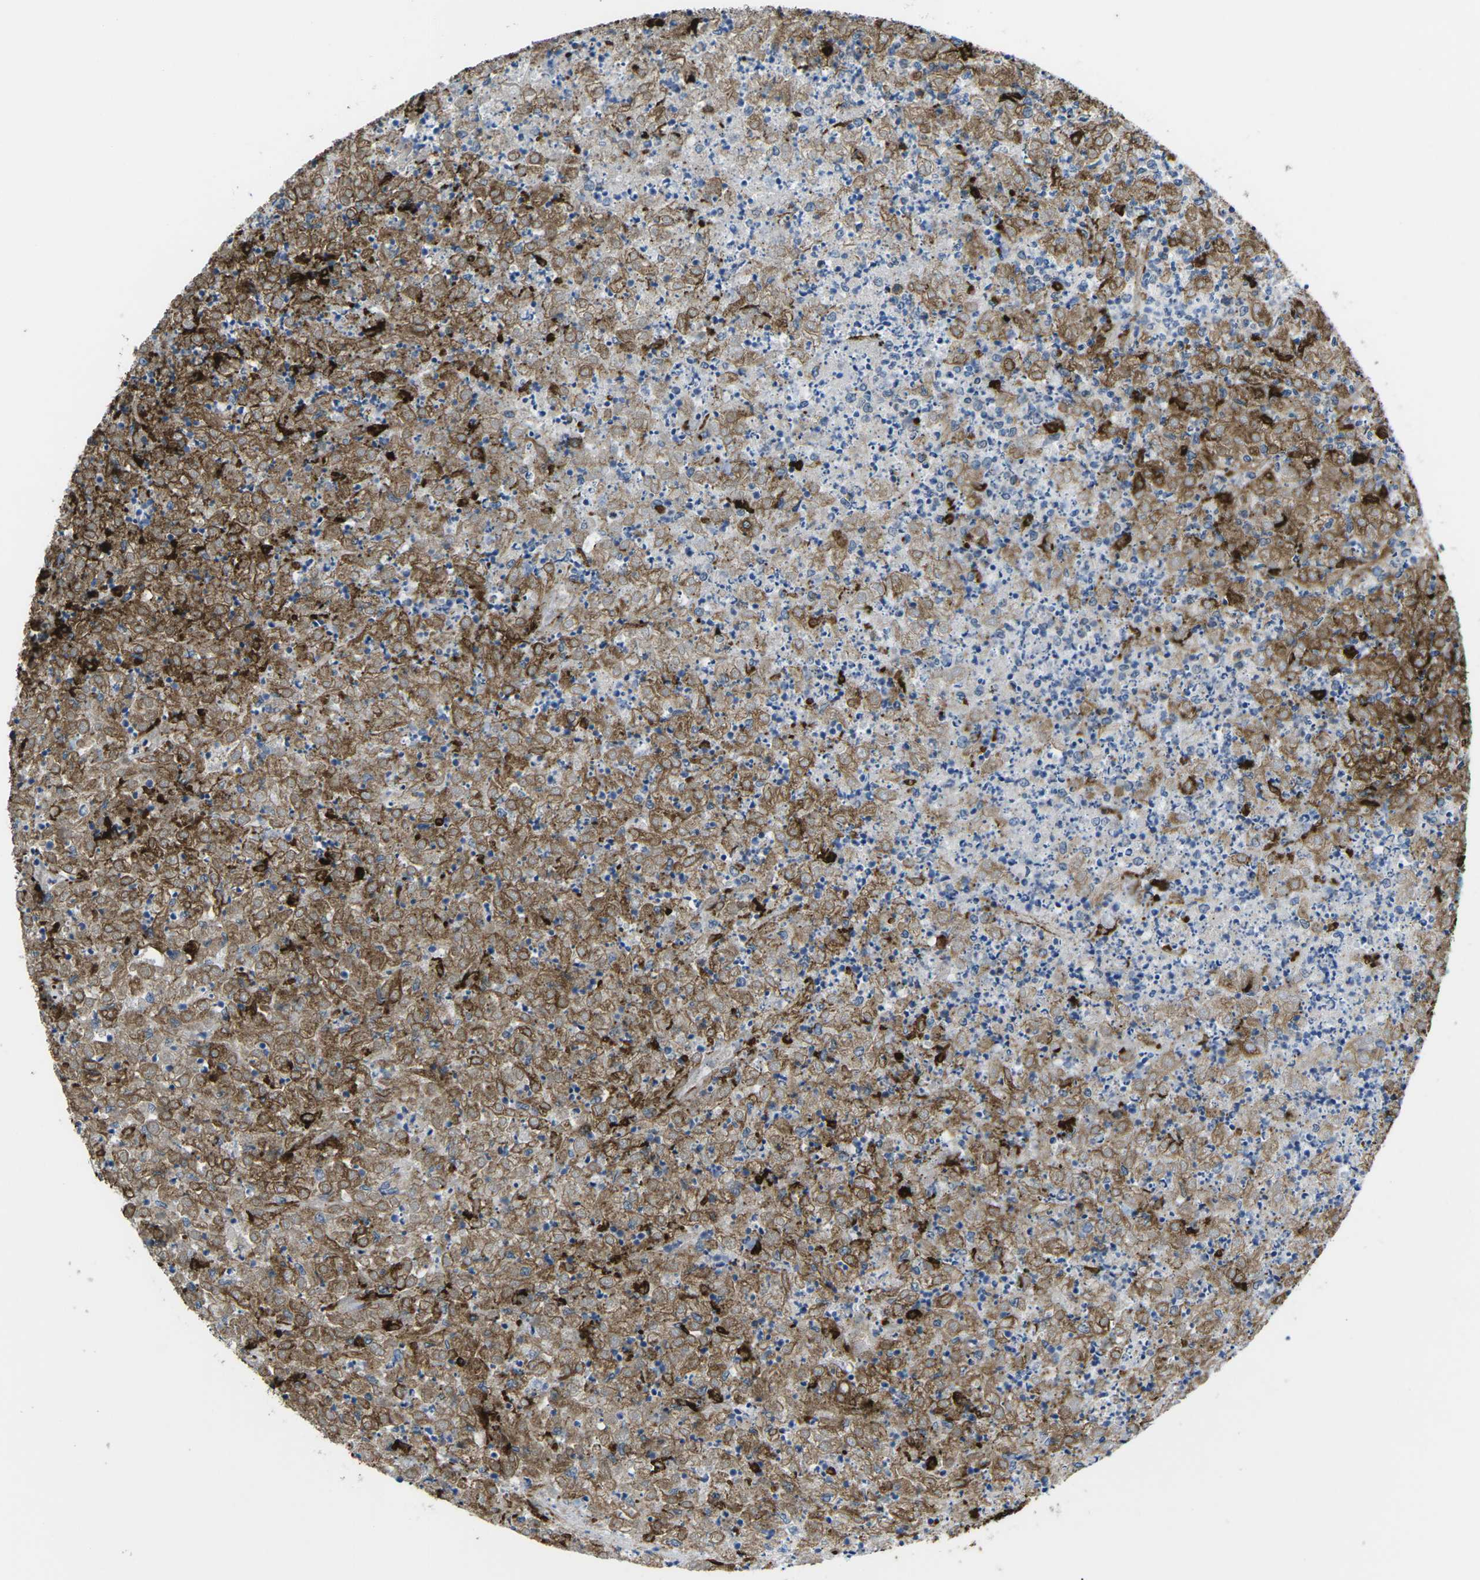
{"staining": {"intensity": "strong", "quantity": ">75%", "location": "cytoplasmic/membranous"}, "tissue": "renal cancer", "cell_type": "Tumor cells", "image_type": "cancer", "snomed": [{"axis": "morphology", "description": "Adenocarcinoma, NOS"}, {"axis": "topography", "description": "Kidney"}], "caption": "Strong cytoplasmic/membranous positivity for a protein is present in about >75% of tumor cells of adenocarcinoma (renal) using IHC.", "gene": "PTPN1", "patient": {"sex": "female", "age": 54}}